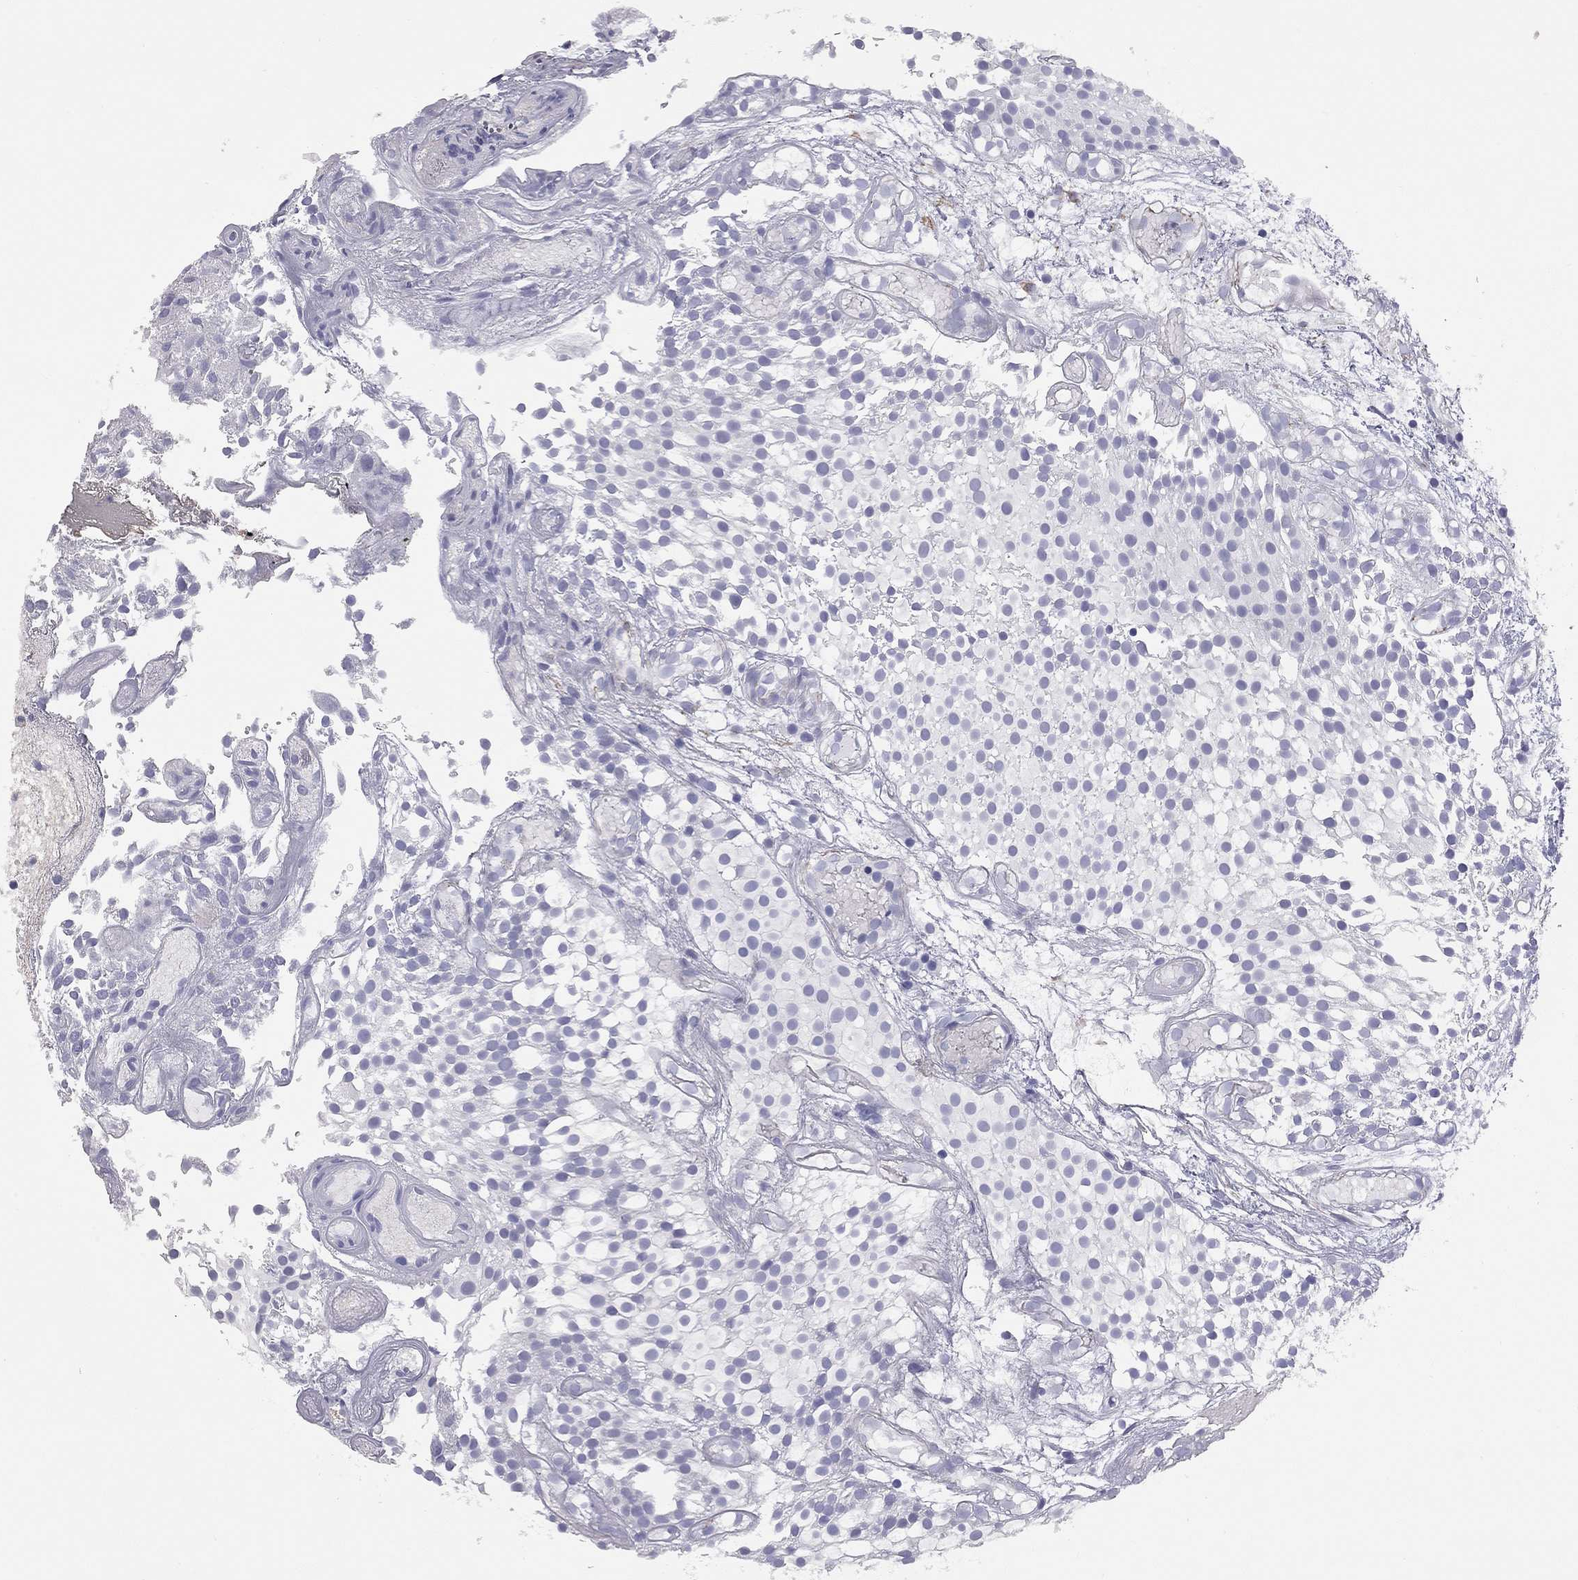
{"staining": {"intensity": "negative", "quantity": "none", "location": "none"}, "tissue": "urothelial cancer", "cell_type": "Tumor cells", "image_type": "cancer", "snomed": [{"axis": "morphology", "description": "Urothelial carcinoma, Low grade"}, {"axis": "topography", "description": "Urinary bladder"}], "caption": "Urothelial cancer was stained to show a protein in brown. There is no significant staining in tumor cells. Brightfield microscopy of IHC stained with DAB (brown) and hematoxylin (blue), captured at high magnification.", "gene": "ADCYAP1", "patient": {"sex": "male", "age": 79}}